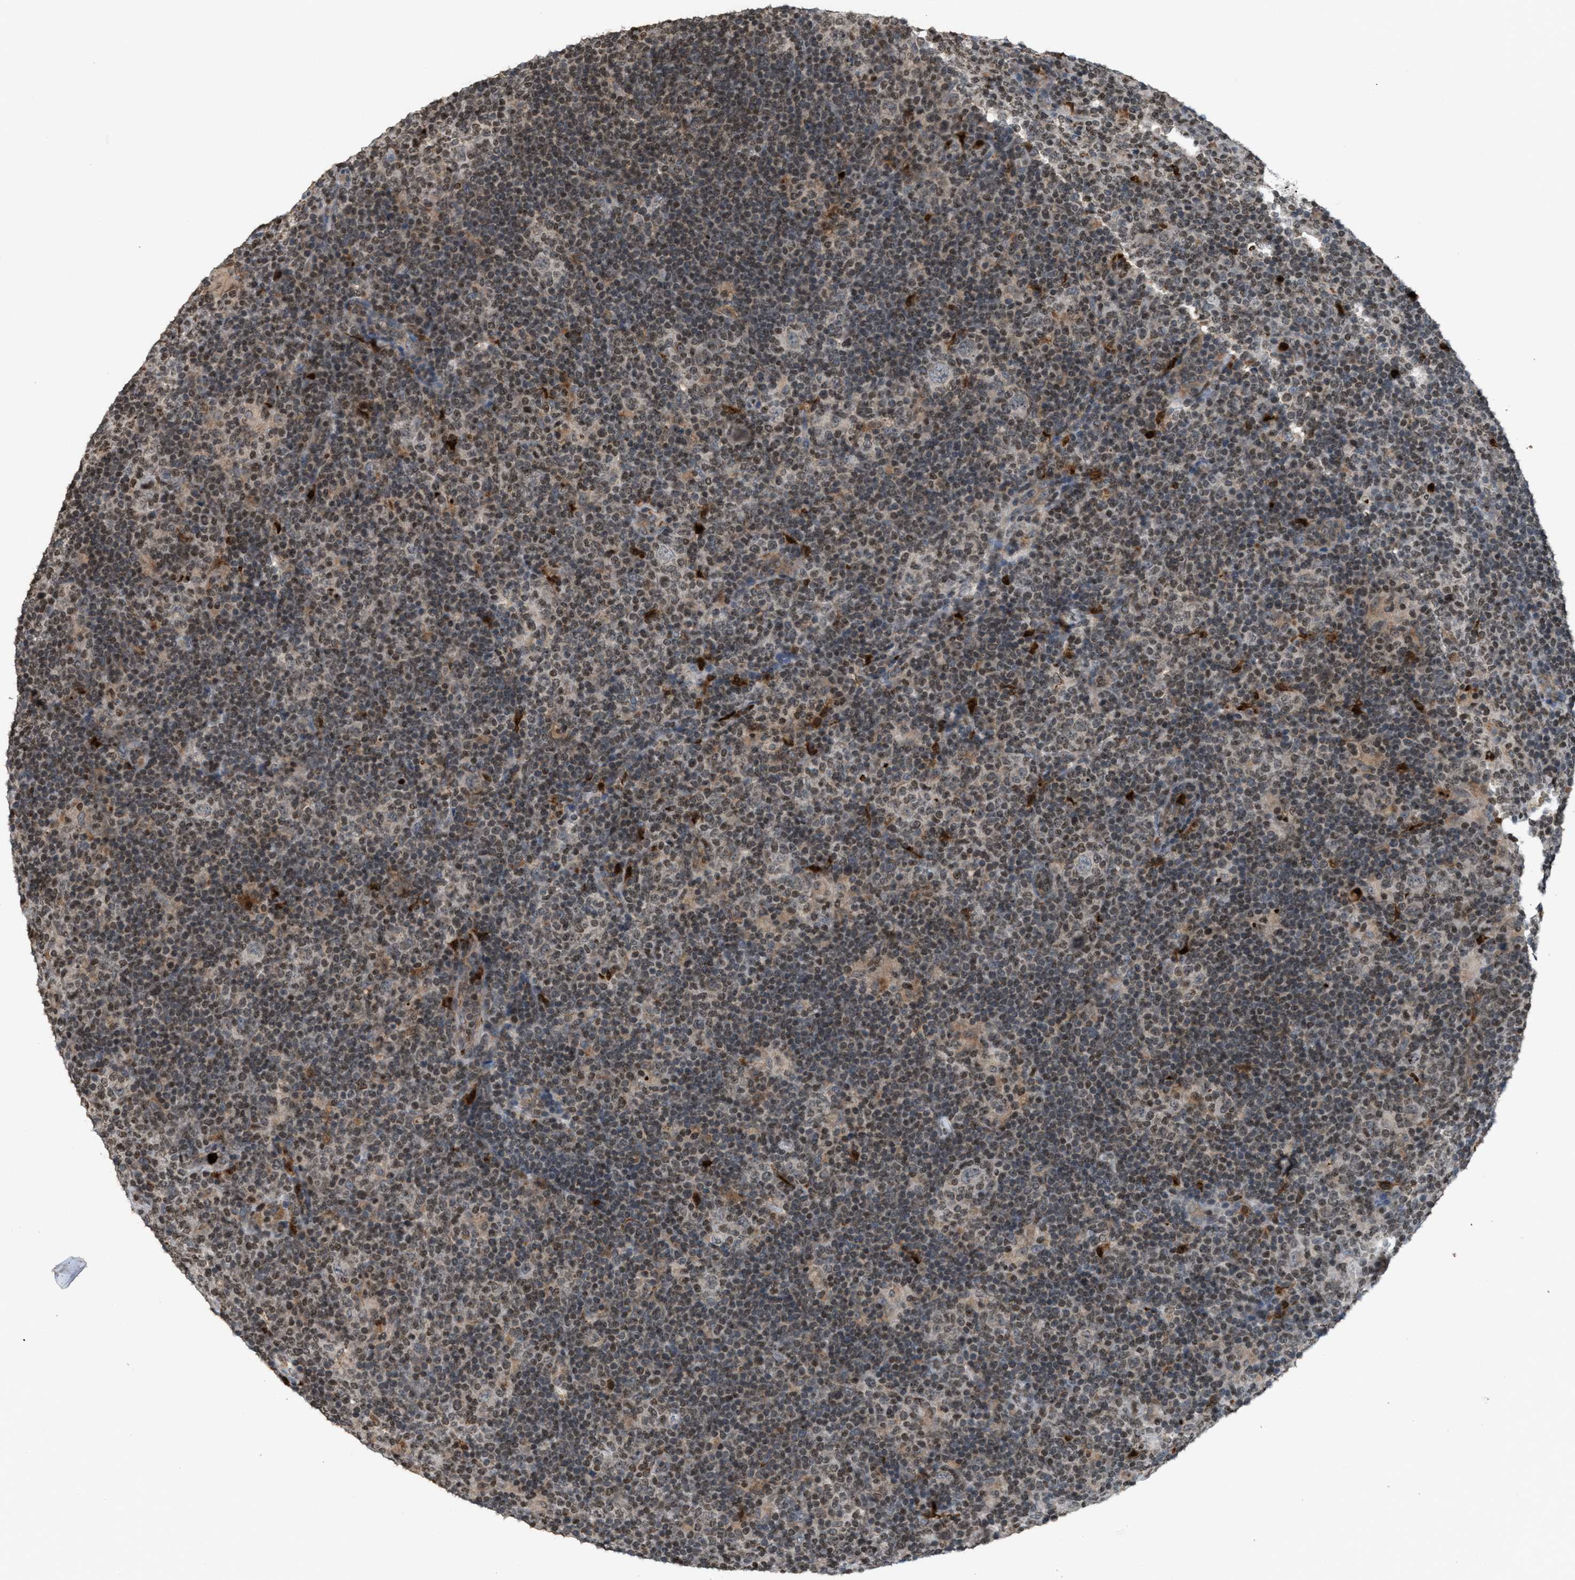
{"staining": {"intensity": "negative", "quantity": "none", "location": "none"}, "tissue": "lymphoma", "cell_type": "Tumor cells", "image_type": "cancer", "snomed": [{"axis": "morphology", "description": "Hodgkin's disease, NOS"}, {"axis": "topography", "description": "Lymph node"}], "caption": "Immunohistochemical staining of human lymphoma shows no significant staining in tumor cells.", "gene": "PRUNE2", "patient": {"sex": "female", "age": 57}}